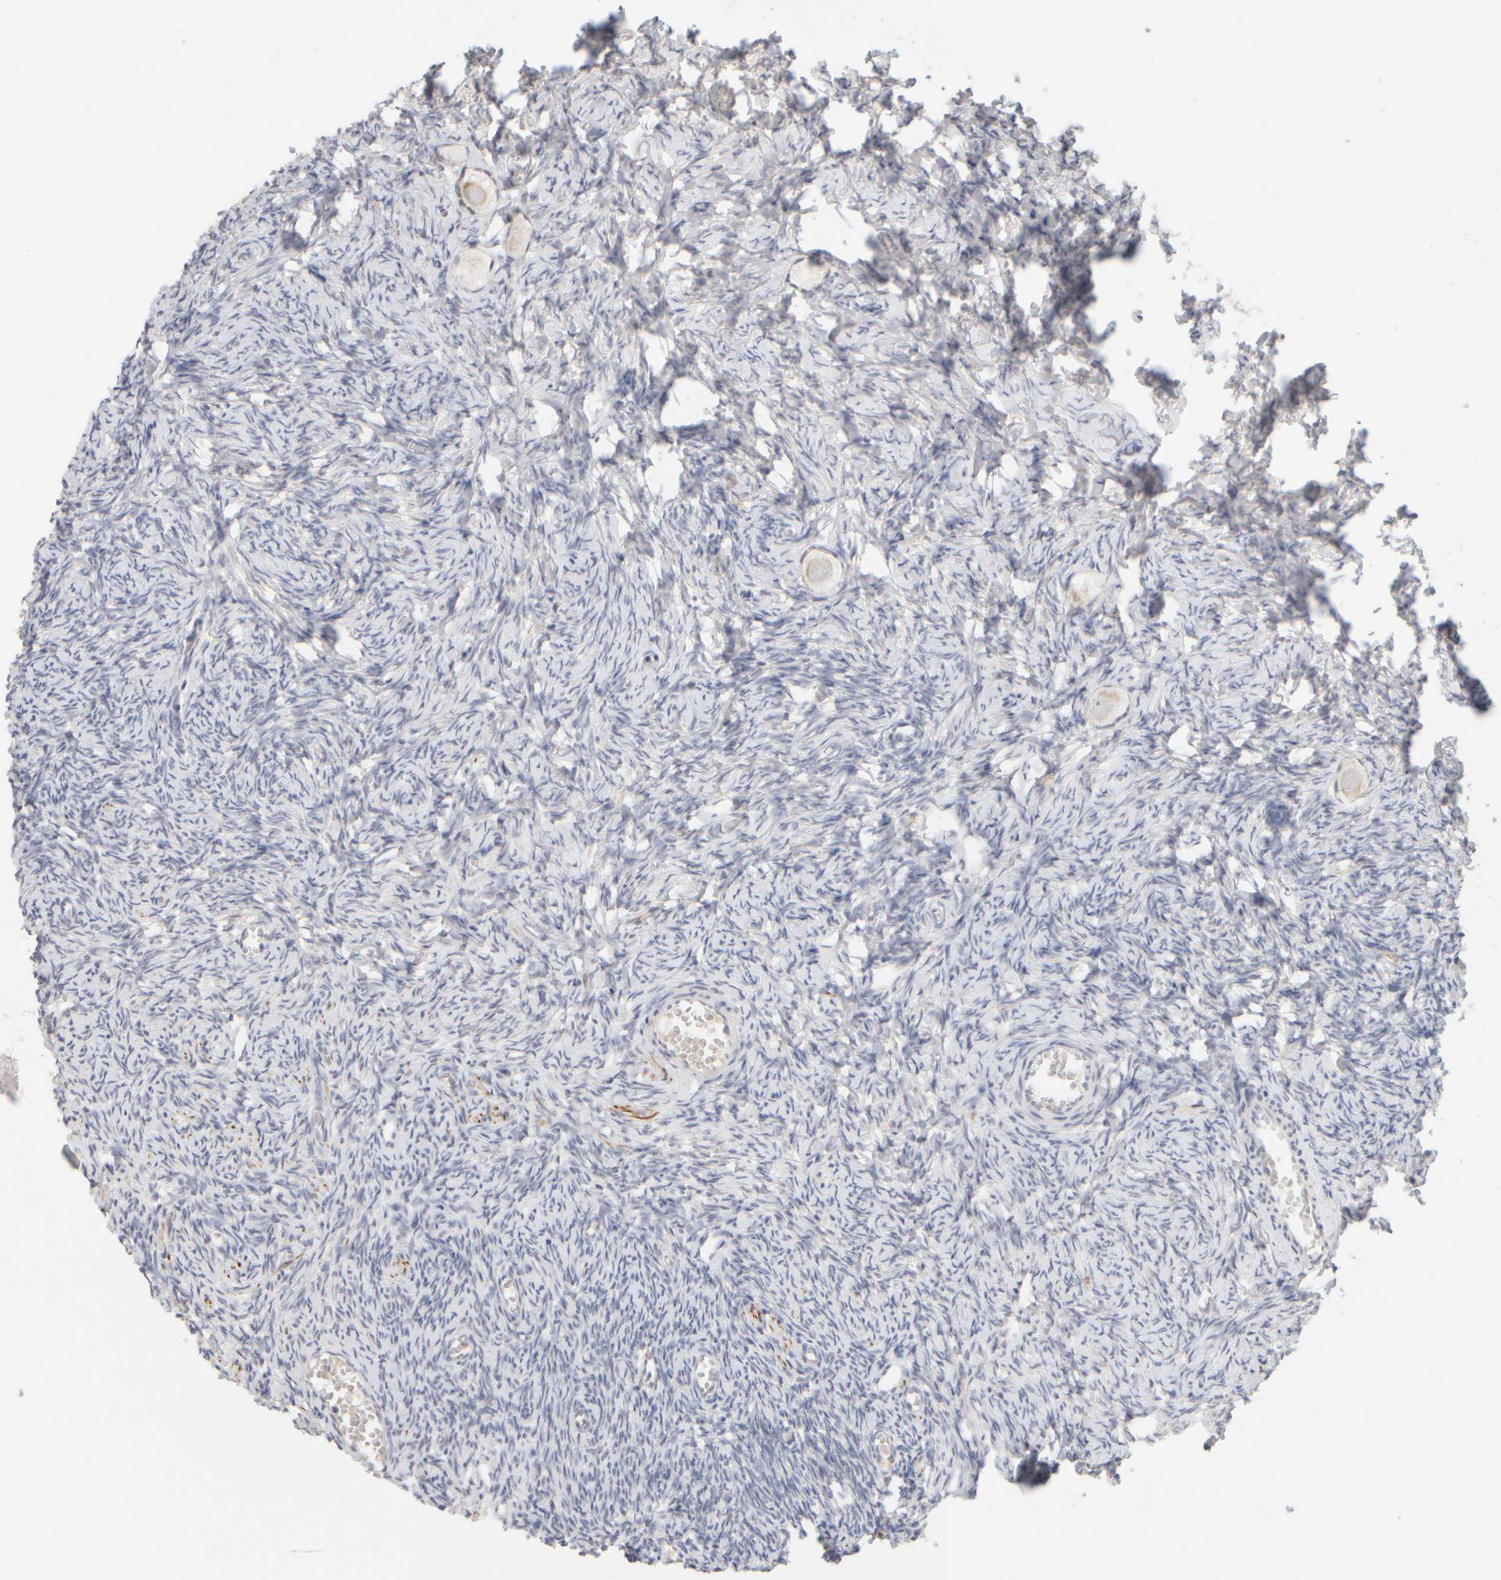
{"staining": {"intensity": "weak", "quantity": ">75%", "location": "cytoplasmic/membranous"}, "tissue": "ovary", "cell_type": "Follicle cells", "image_type": "normal", "snomed": [{"axis": "morphology", "description": "Normal tissue, NOS"}, {"axis": "topography", "description": "Ovary"}], "caption": "The photomicrograph displays immunohistochemical staining of unremarkable ovary. There is weak cytoplasmic/membranous expression is present in approximately >75% of follicle cells. Nuclei are stained in blue.", "gene": "ZNF112", "patient": {"sex": "female", "age": 27}}